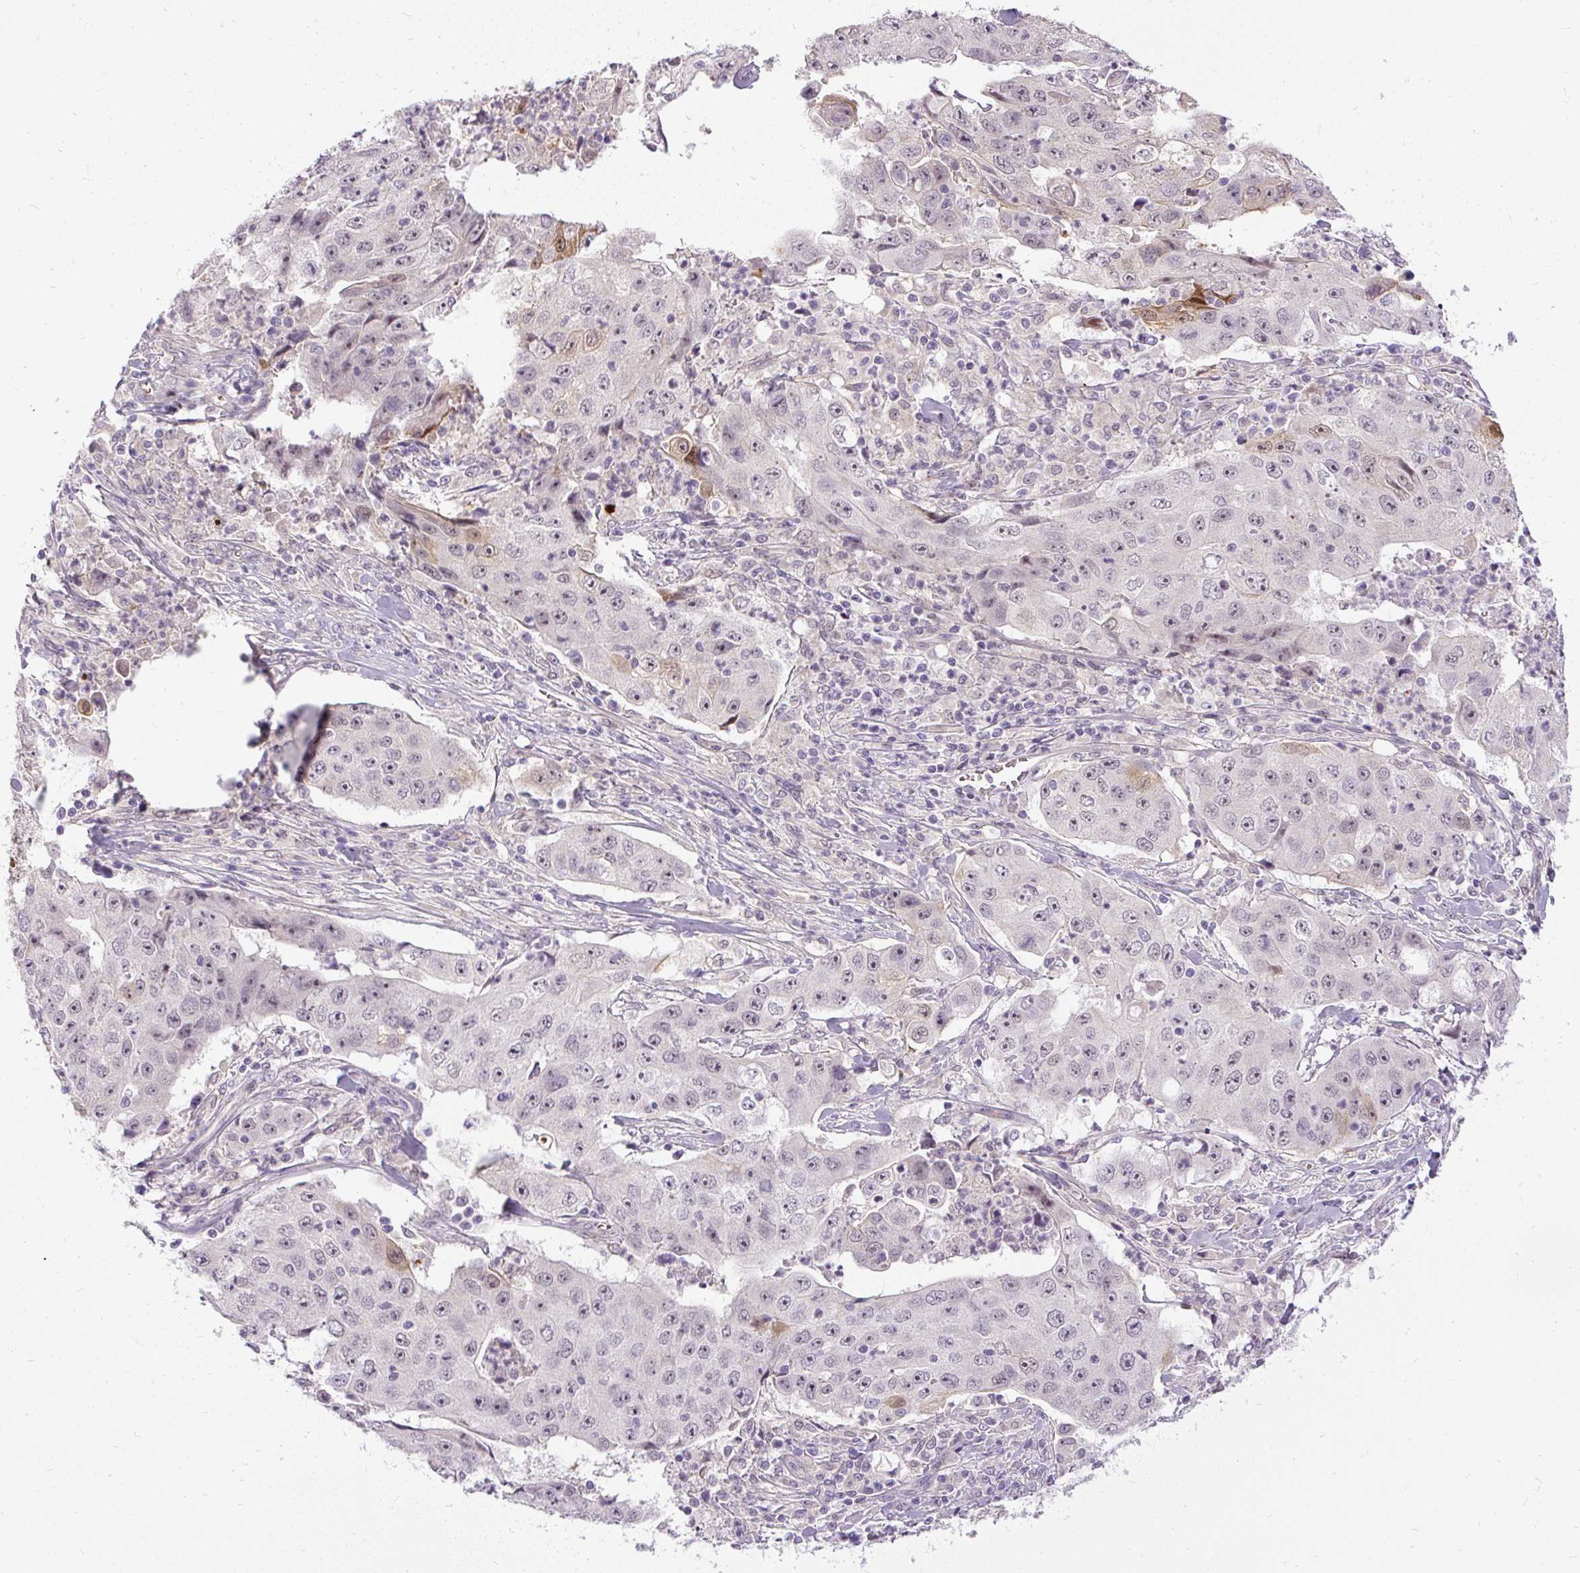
{"staining": {"intensity": "moderate", "quantity": "<25%", "location": "cytoplasmic/membranous,nuclear"}, "tissue": "lung cancer", "cell_type": "Tumor cells", "image_type": "cancer", "snomed": [{"axis": "morphology", "description": "Squamous cell carcinoma, NOS"}, {"axis": "topography", "description": "Lung"}], "caption": "Human lung squamous cell carcinoma stained for a protein (brown) displays moderate cytoplasmic/membranous and nuclear positive positivity in approximately <25% of tumor cells.", "gene": "FAM117B", "patient": {"sex": "male", "age": 64}}